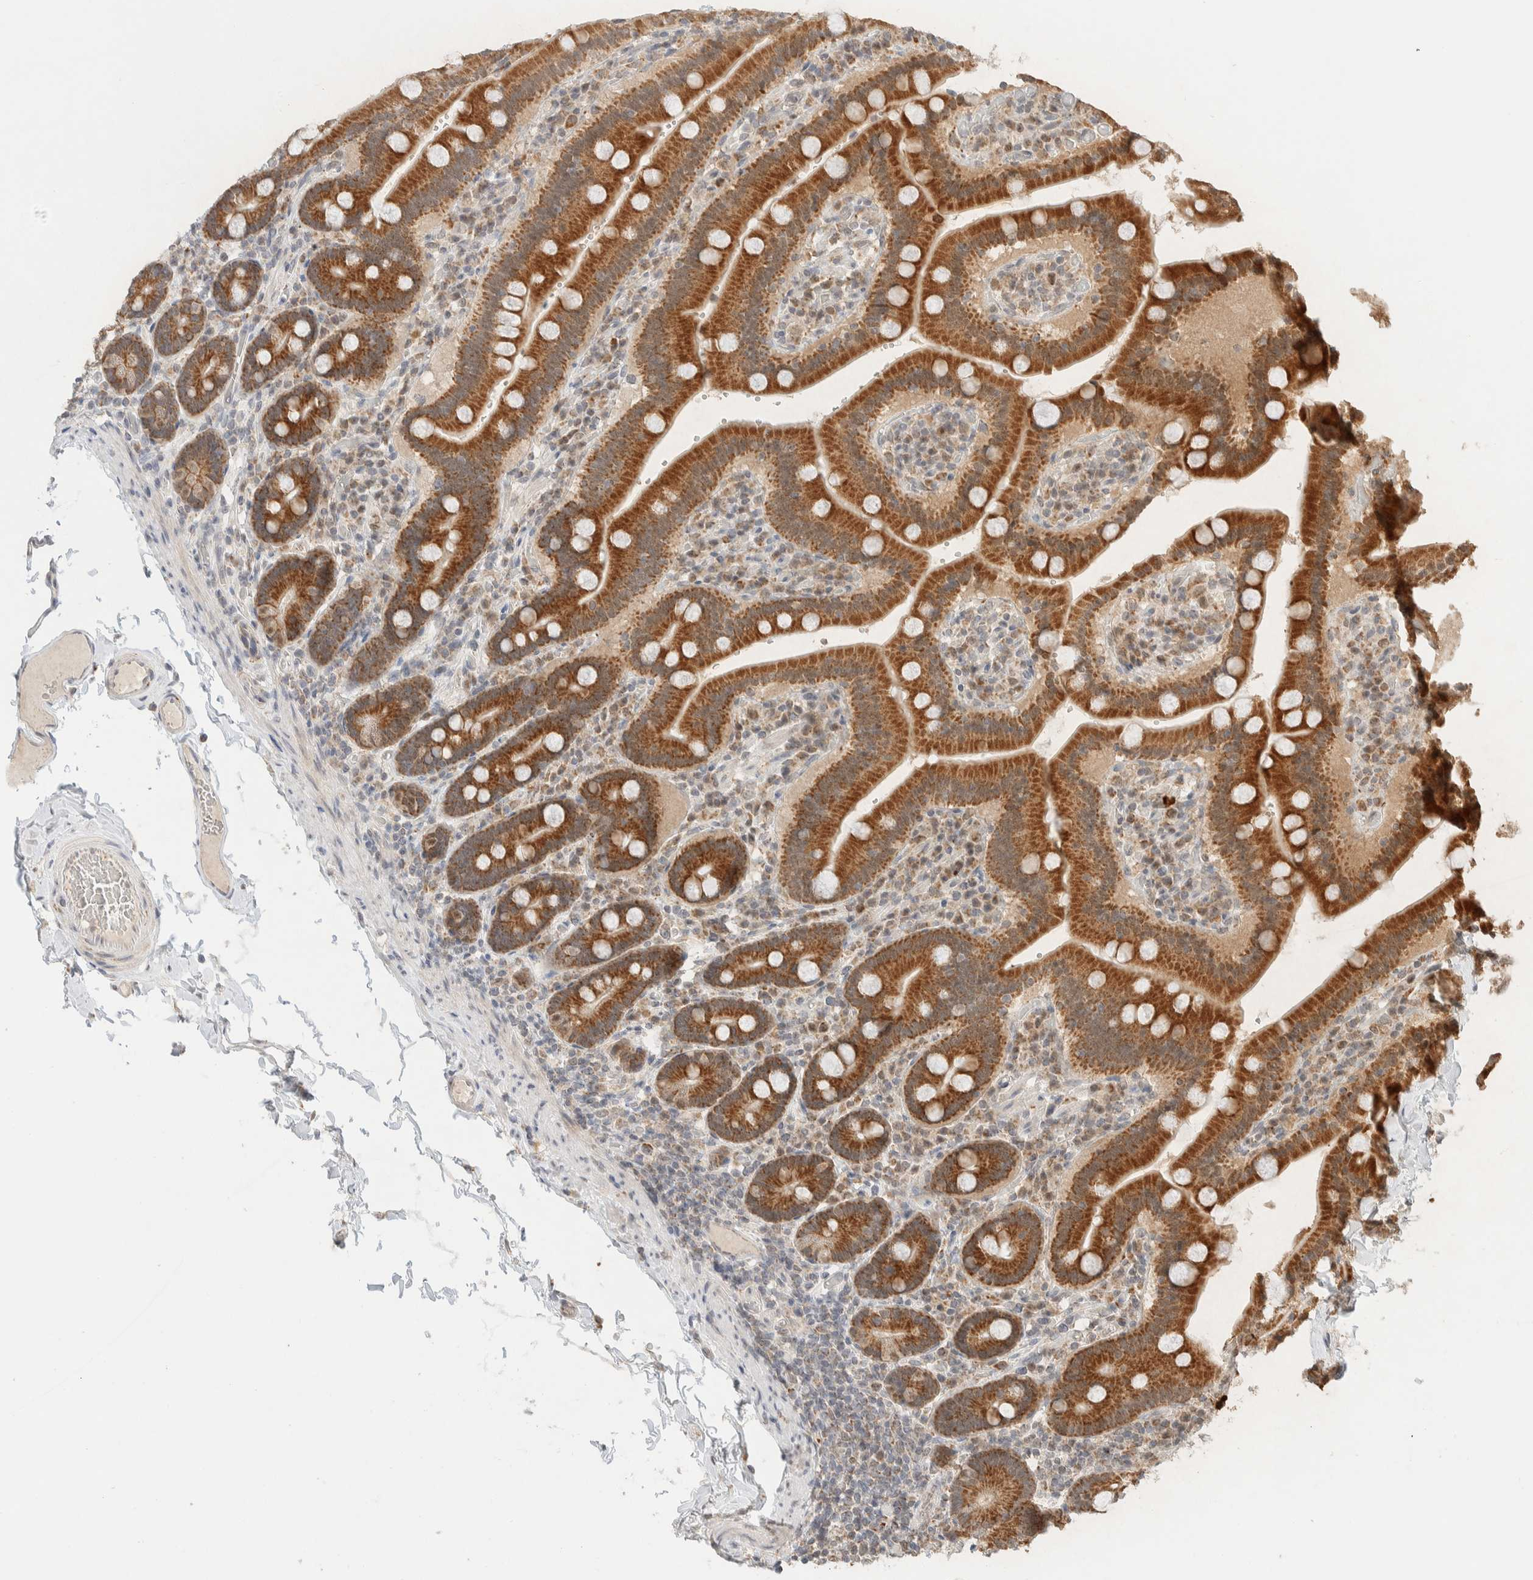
{"staining": {"intensity": "strong", "quantity": ">75%", "location": "cytoplasmic/membranous"}, "tissue": "duodenum", "cell_type": "Glandular cells", "image_type": "normal", "snomed": [{"axis": "morphology", "description": "Normal tissue, NOS"}, {"axis": "topography", "description": "Duodenum"}], "caption": "High-magnification brightfield microscopy of normal duodenum stained with DAB (3,3'-diaminobenzidine) (brown) and counterstained with hematoxylin (blue). glandular cells exhibit strong cytoplasmic/membranous positivity is present in about>75% of cells. The staining is performed using DAB brown chromogen to label protein expression. The nuclei are counter-stained blue using hematoxylin.", "gene": "MRPL41", "patient": {"sex": "female", "age": 62}}